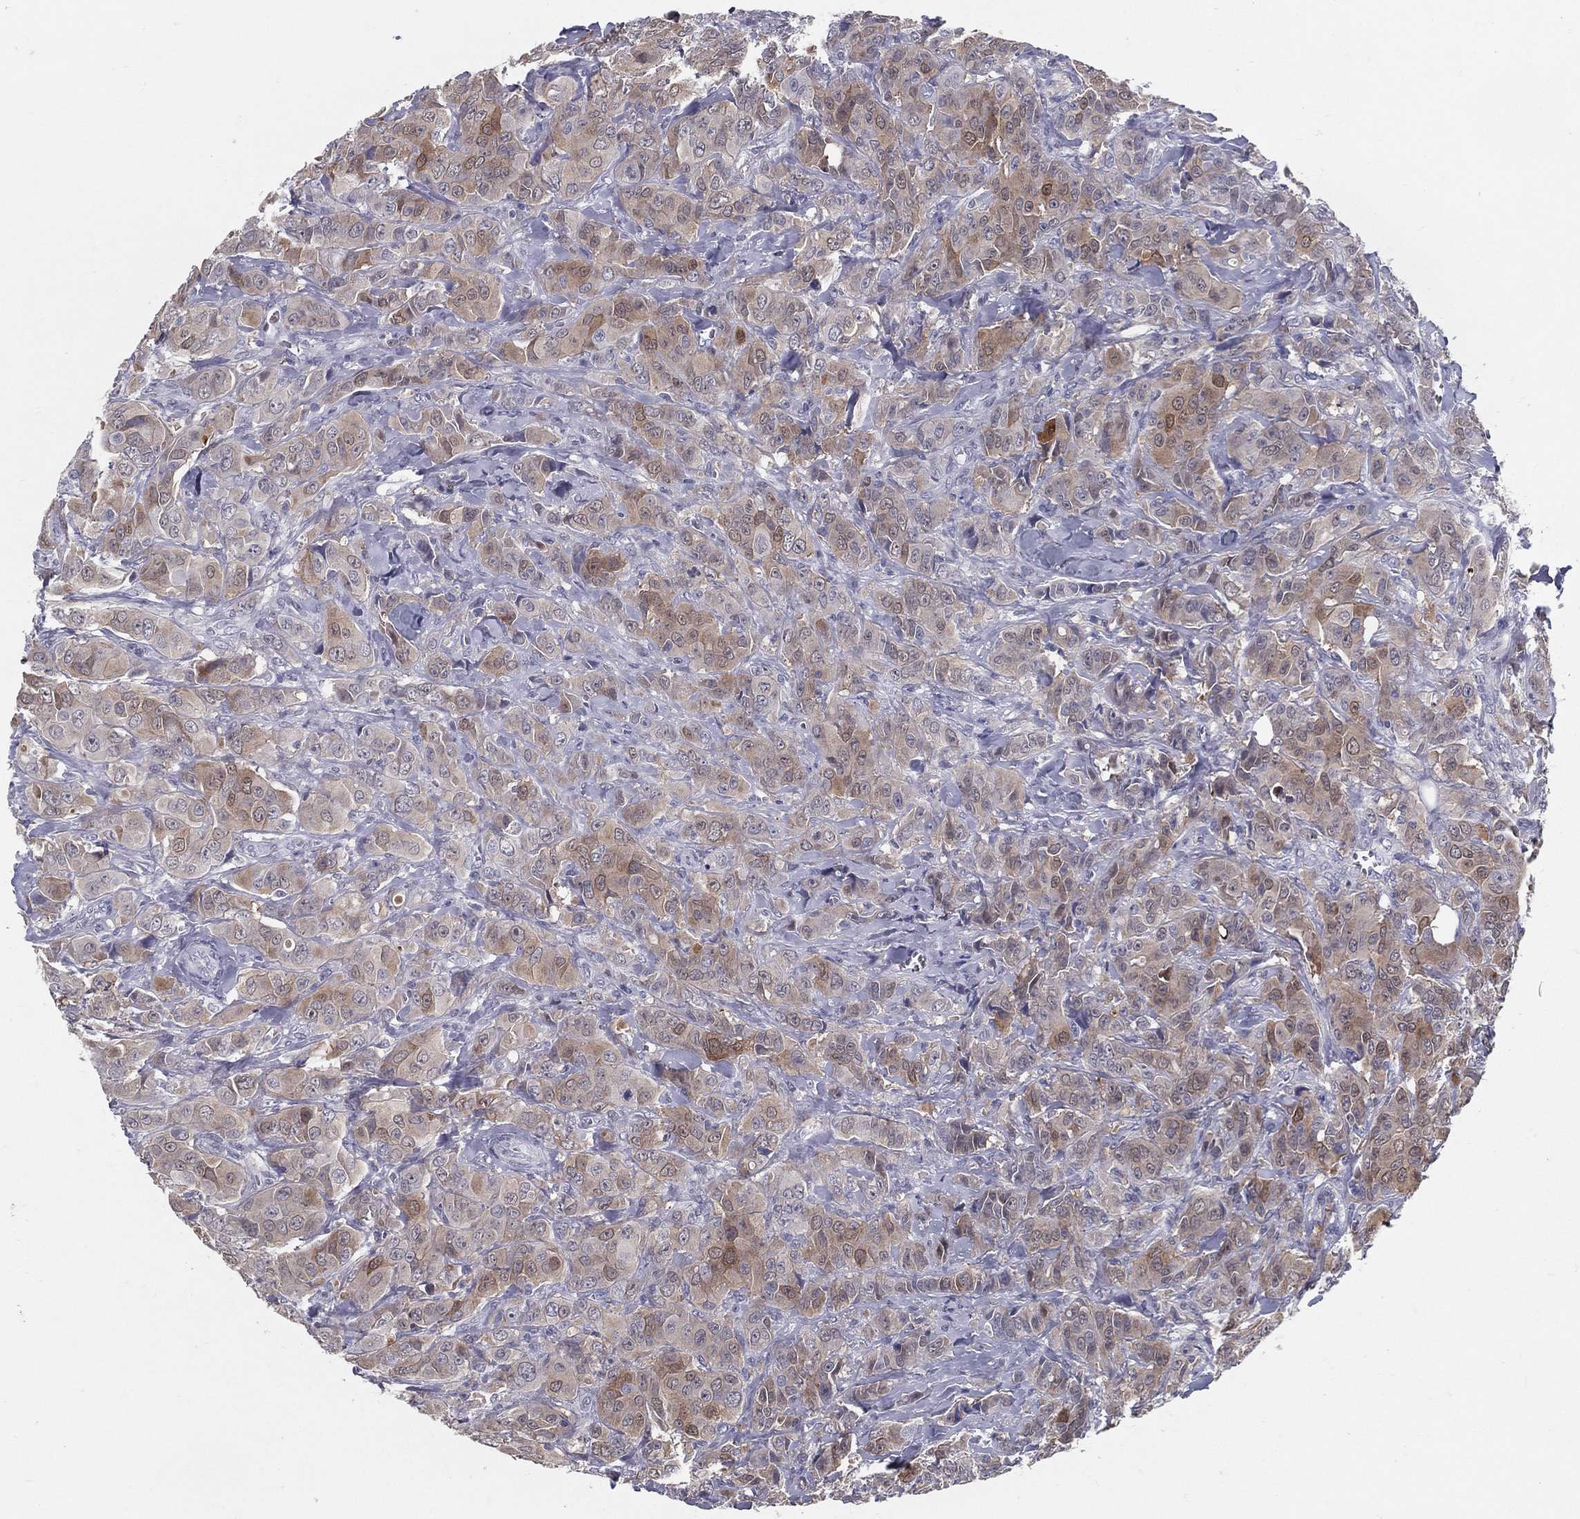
{"staining": {"intensity": "weak", "quantity": "25%-75%", "location": "cytoplasmic/membranous"}, "tissue": "breast cancer", "cell_type": "Tumor cells", "image_type": "cancer", "snomed": [{"axis": "morphology", "description": "Duct carcinoma"}, {"axis": "topography", "description": "Breast"}], "caption": "Immunohistochemical staining of infiltrating ductal carcinoma (breast) exhibits low levels of weak cytoplasmic/membranous positivity in approximately 25%-75% of tumor cells.", "gene": "ACE2", "patient": {"sex": "female", "age": 43}}